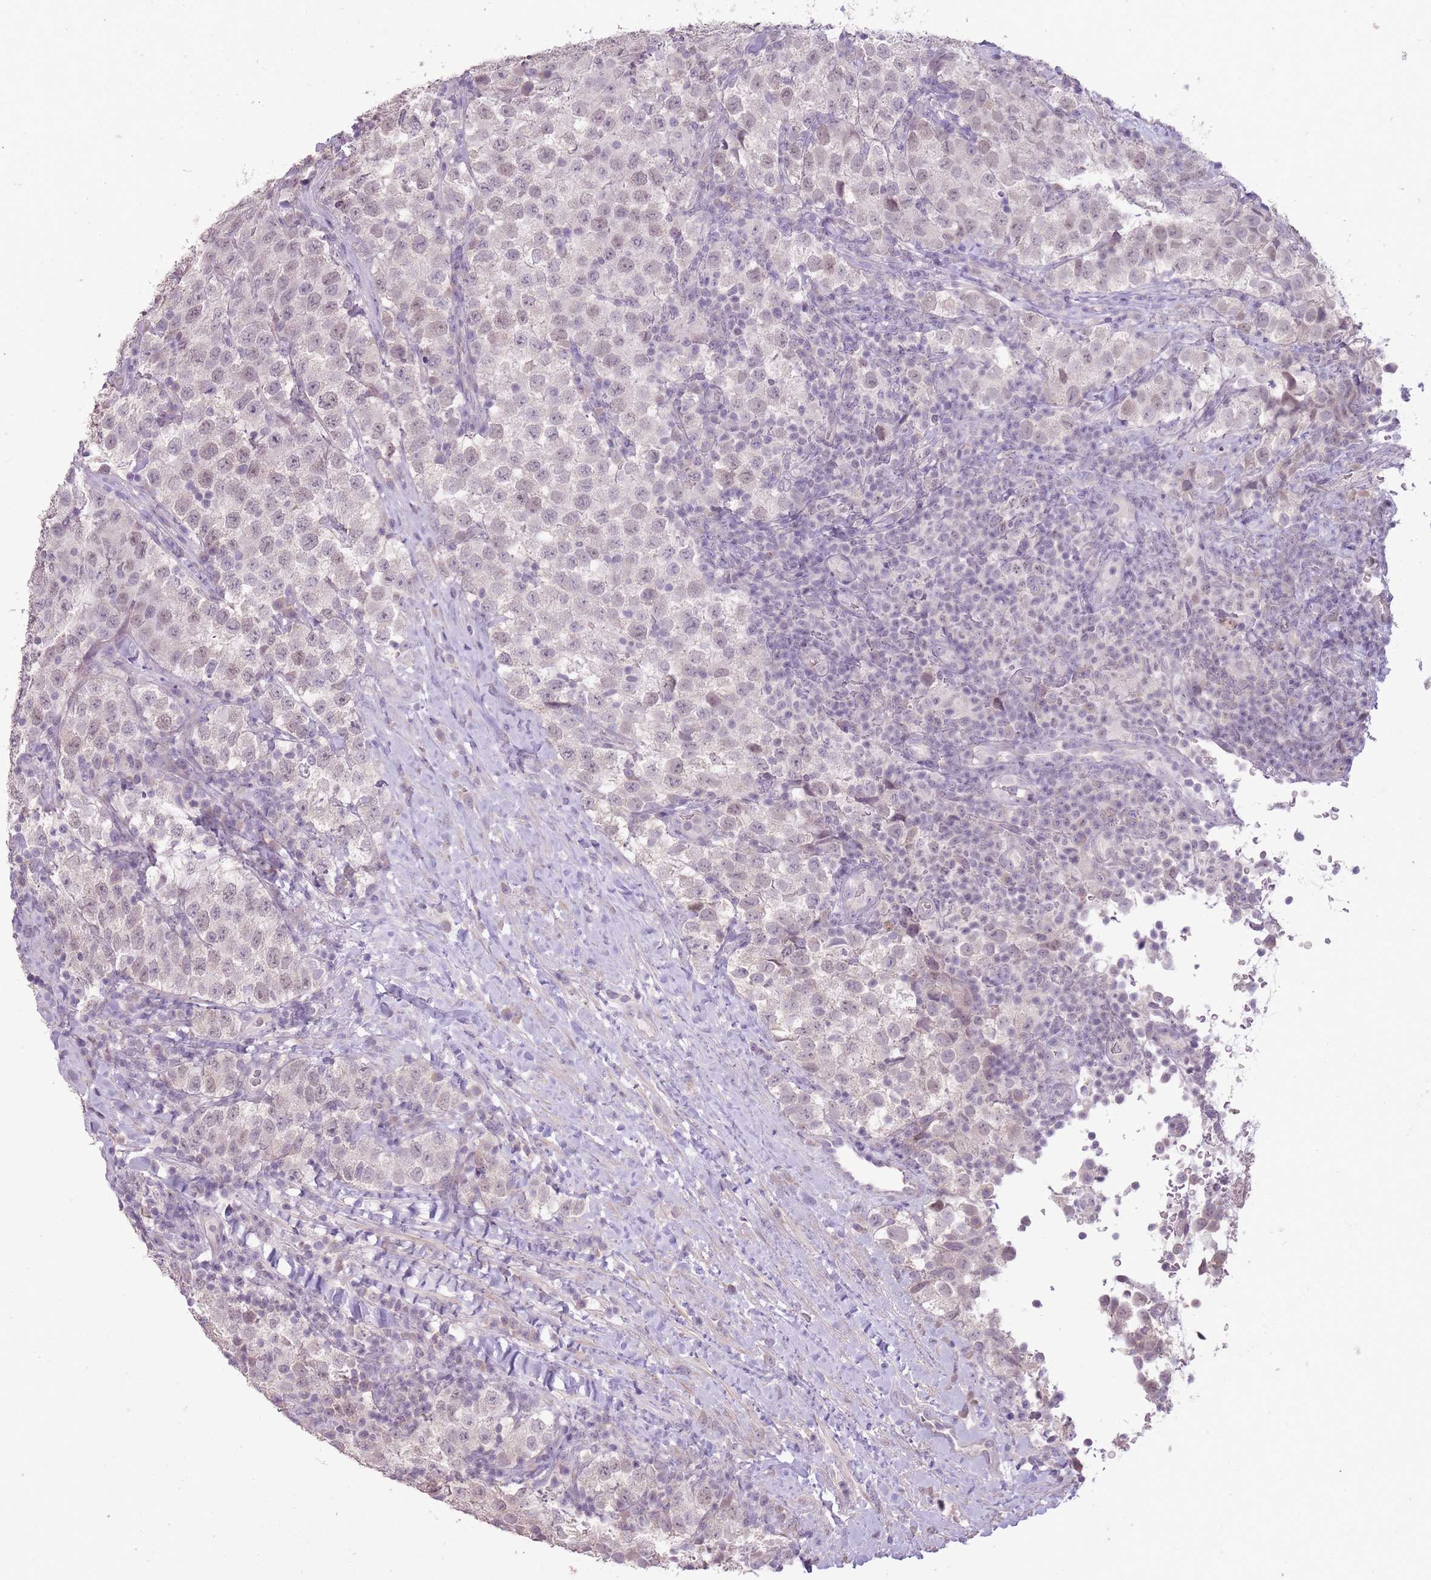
{"staining": {"intensity": "weak", "quantity": "25%-75%", "location": "nuclear"}, "tissue": "testis cancer", "cell_type": "Tumor cells", "image_type": "cancer", "snomed": [{"axis": "morphology", "description": "Seminoma, NOS"}, {"axis": "topography", "description": "Testis"}], "caption": "A low amount of weak nuclear positivity is identified in approximately 25%-75% of tumor cells in seminoma (testis) tissue.", "gene": "ZBTB24", "patient": {"sex": "male", "age": 34}}